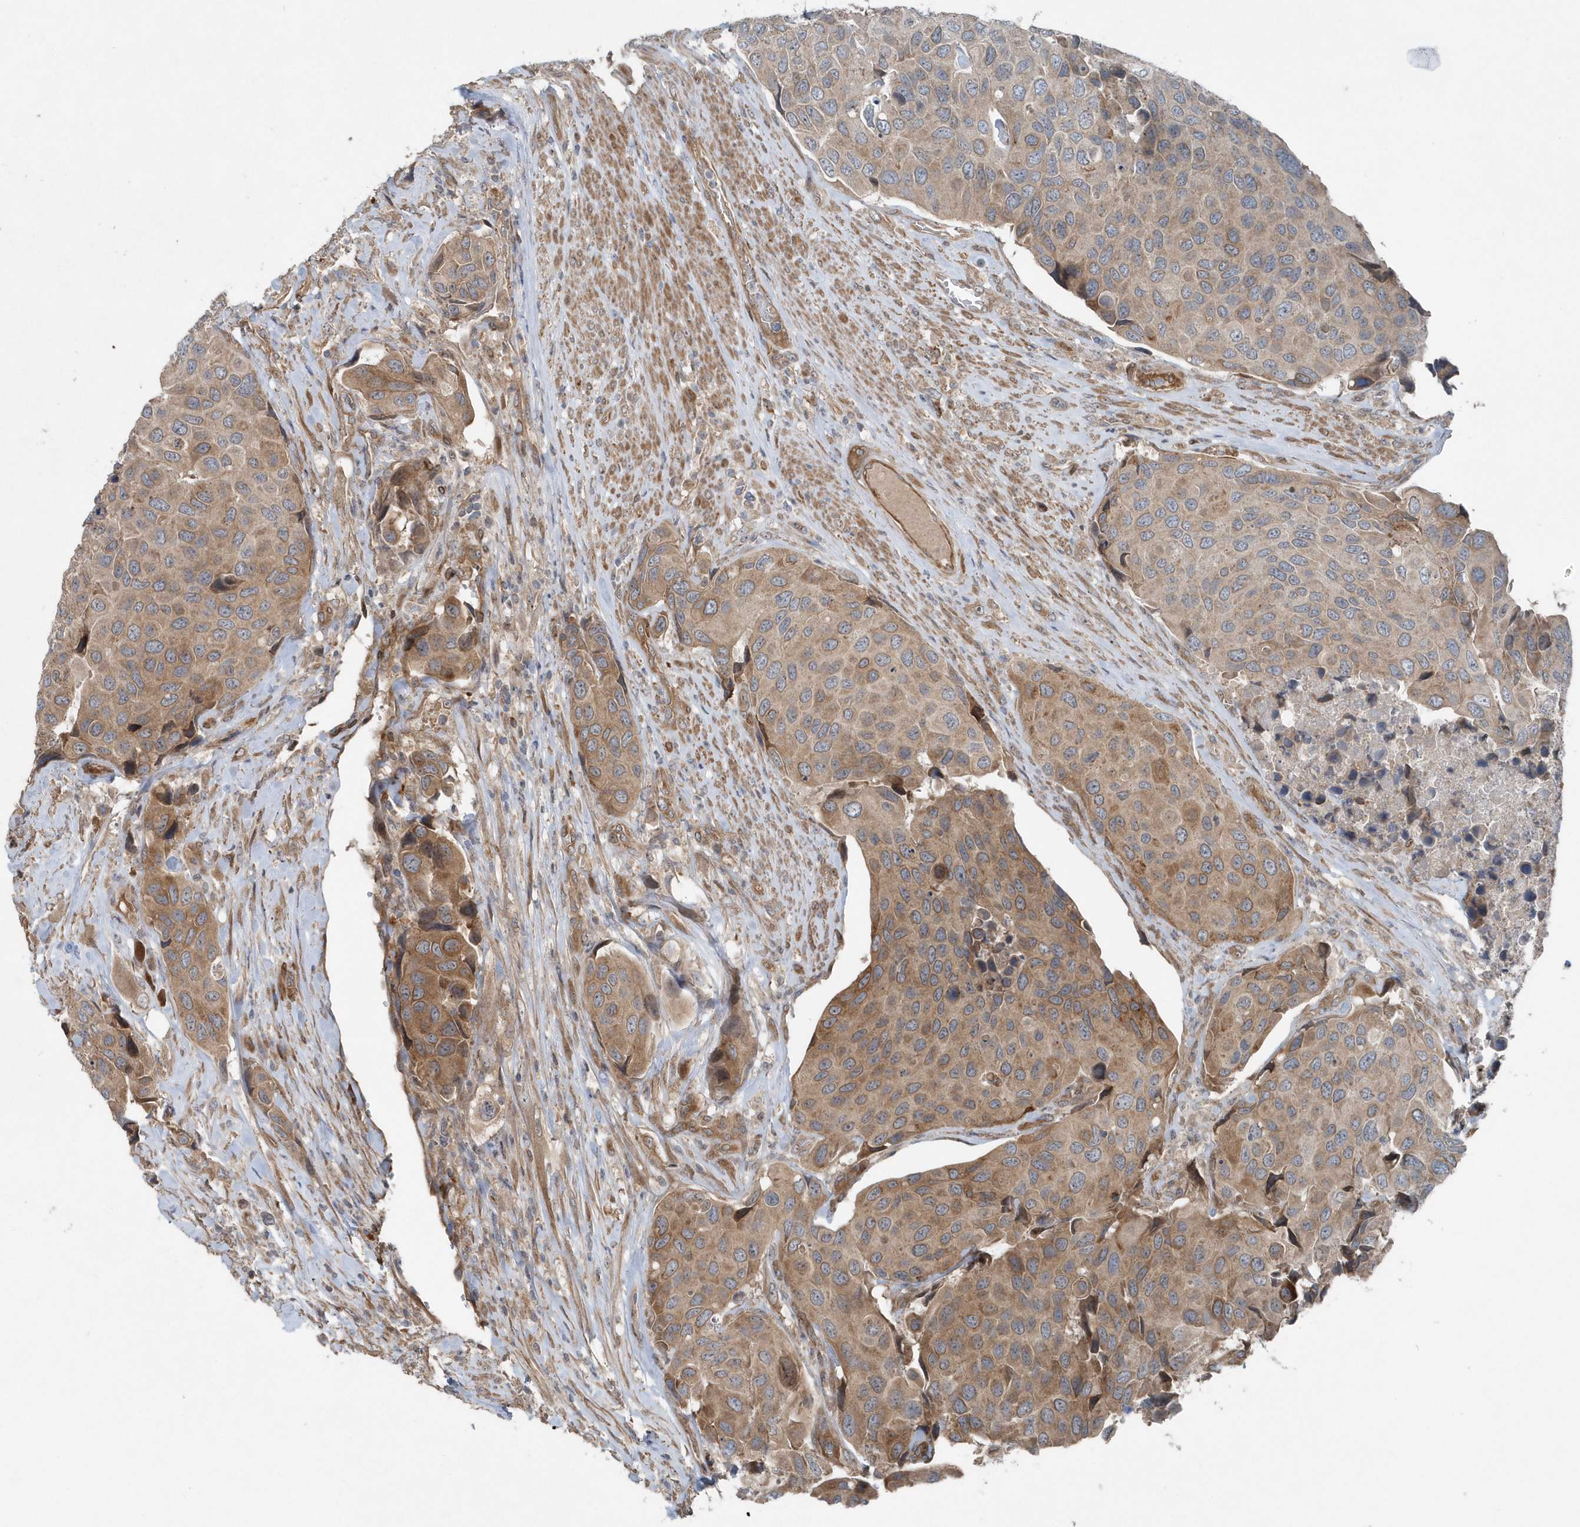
{"staining": {"intensity": "moderate", "quantity": "25%-75%", "location": "cytoplasmic/membranous"}, "tissue": "urothelial cancer", "cell_type": "Tumor cells", "image_type": "cancer", "snomed": [{"axis": "morphology", "description": "Urothelial carcinoma, High grade"}, {"axis": "topography", "description": "Urinary bladder"}], "caption": "A brown stain shows moderate cytoplasmic/membranous staining of a protein in human high-grade urothelial carcinoma tumor cells.", "gene": "MCC", "patient": {"sex": "male", "age": 74}}